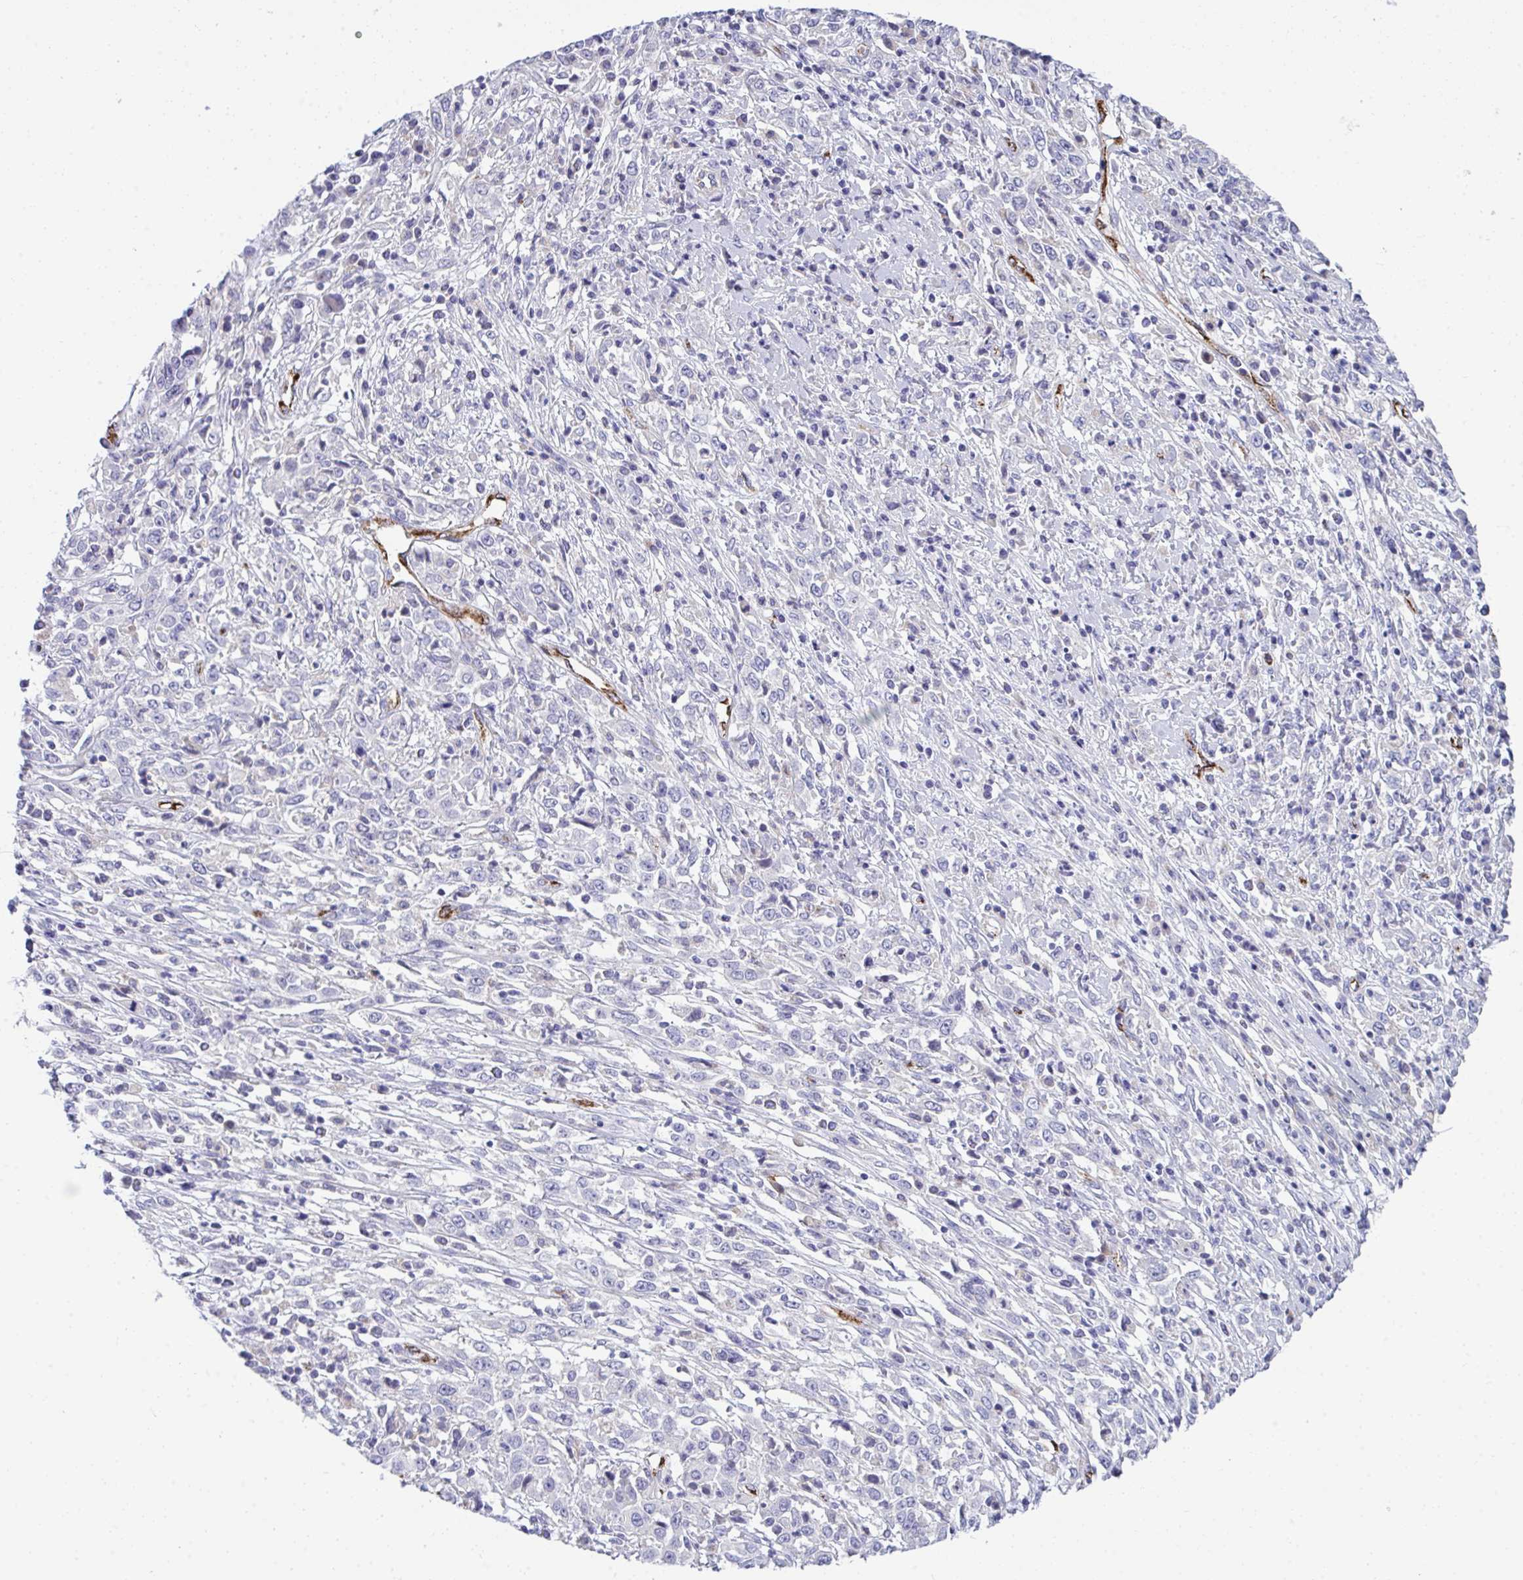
{"staining": {"intensity": "negative", "quantity": "none", "location": "none"}, "tissue": "cervical cancer", "cell_type": "Tumor cells", "image_type": "cancer", "snomed": [{"axis": "morphology", "description": "Adenocarcinoma, NOS"}, {"axis": "topography", "description": "Cervix"}], "caption": "Immunohistochemical staining of human adenocarcinoma (cervical) shows no significant staining in tumor cells.", "gene": "TOR1AIP2", "patient": {"sex": "female", "age": 40}}